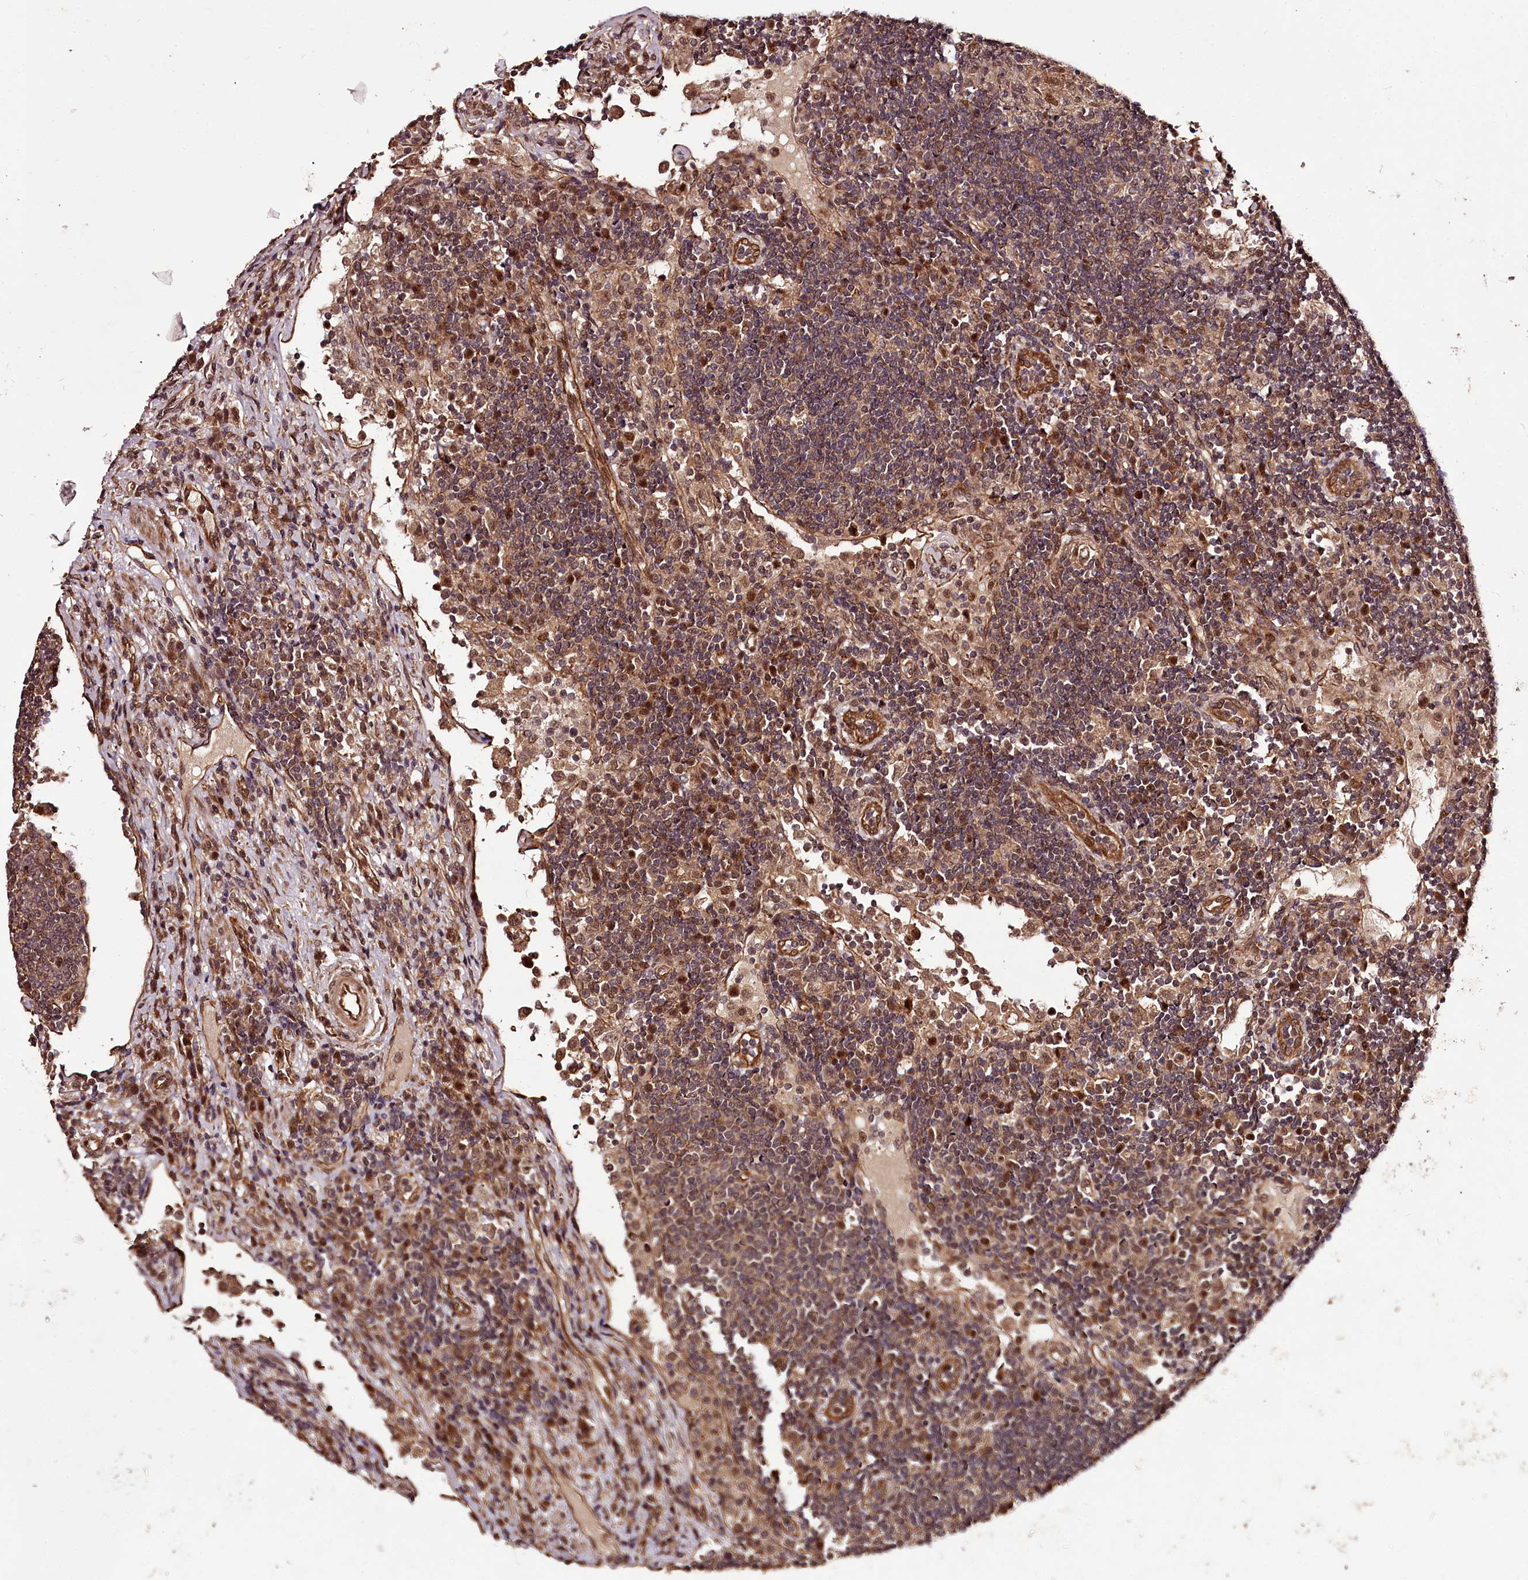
{"staining": {"intensity": "moderate", "quantity": ">75%", "location": "cytoplasmic/membranous,nuclear"}, "tissue": "lymph node", "cell_type": "Non-germinal center cells", "image_type": "normal", "snomed": [{"axis": "morphology", "description": "Normal tissue, NOS"}, {"axis": "topography", "description": "Lymph node"}], "caption": "DAB immunohistochemical staining of normal human lymph node exhibits moderate cytoplasmic/membranous,nuclear protein expression in about >75% of non-germinal center cells. The staining was performed using DAB, with brown indicating positive protein expression. Nuclei are stained blue with hematoxylin.", "gene": "MAML3", "patient": {"sex": "female", "age": 53}}